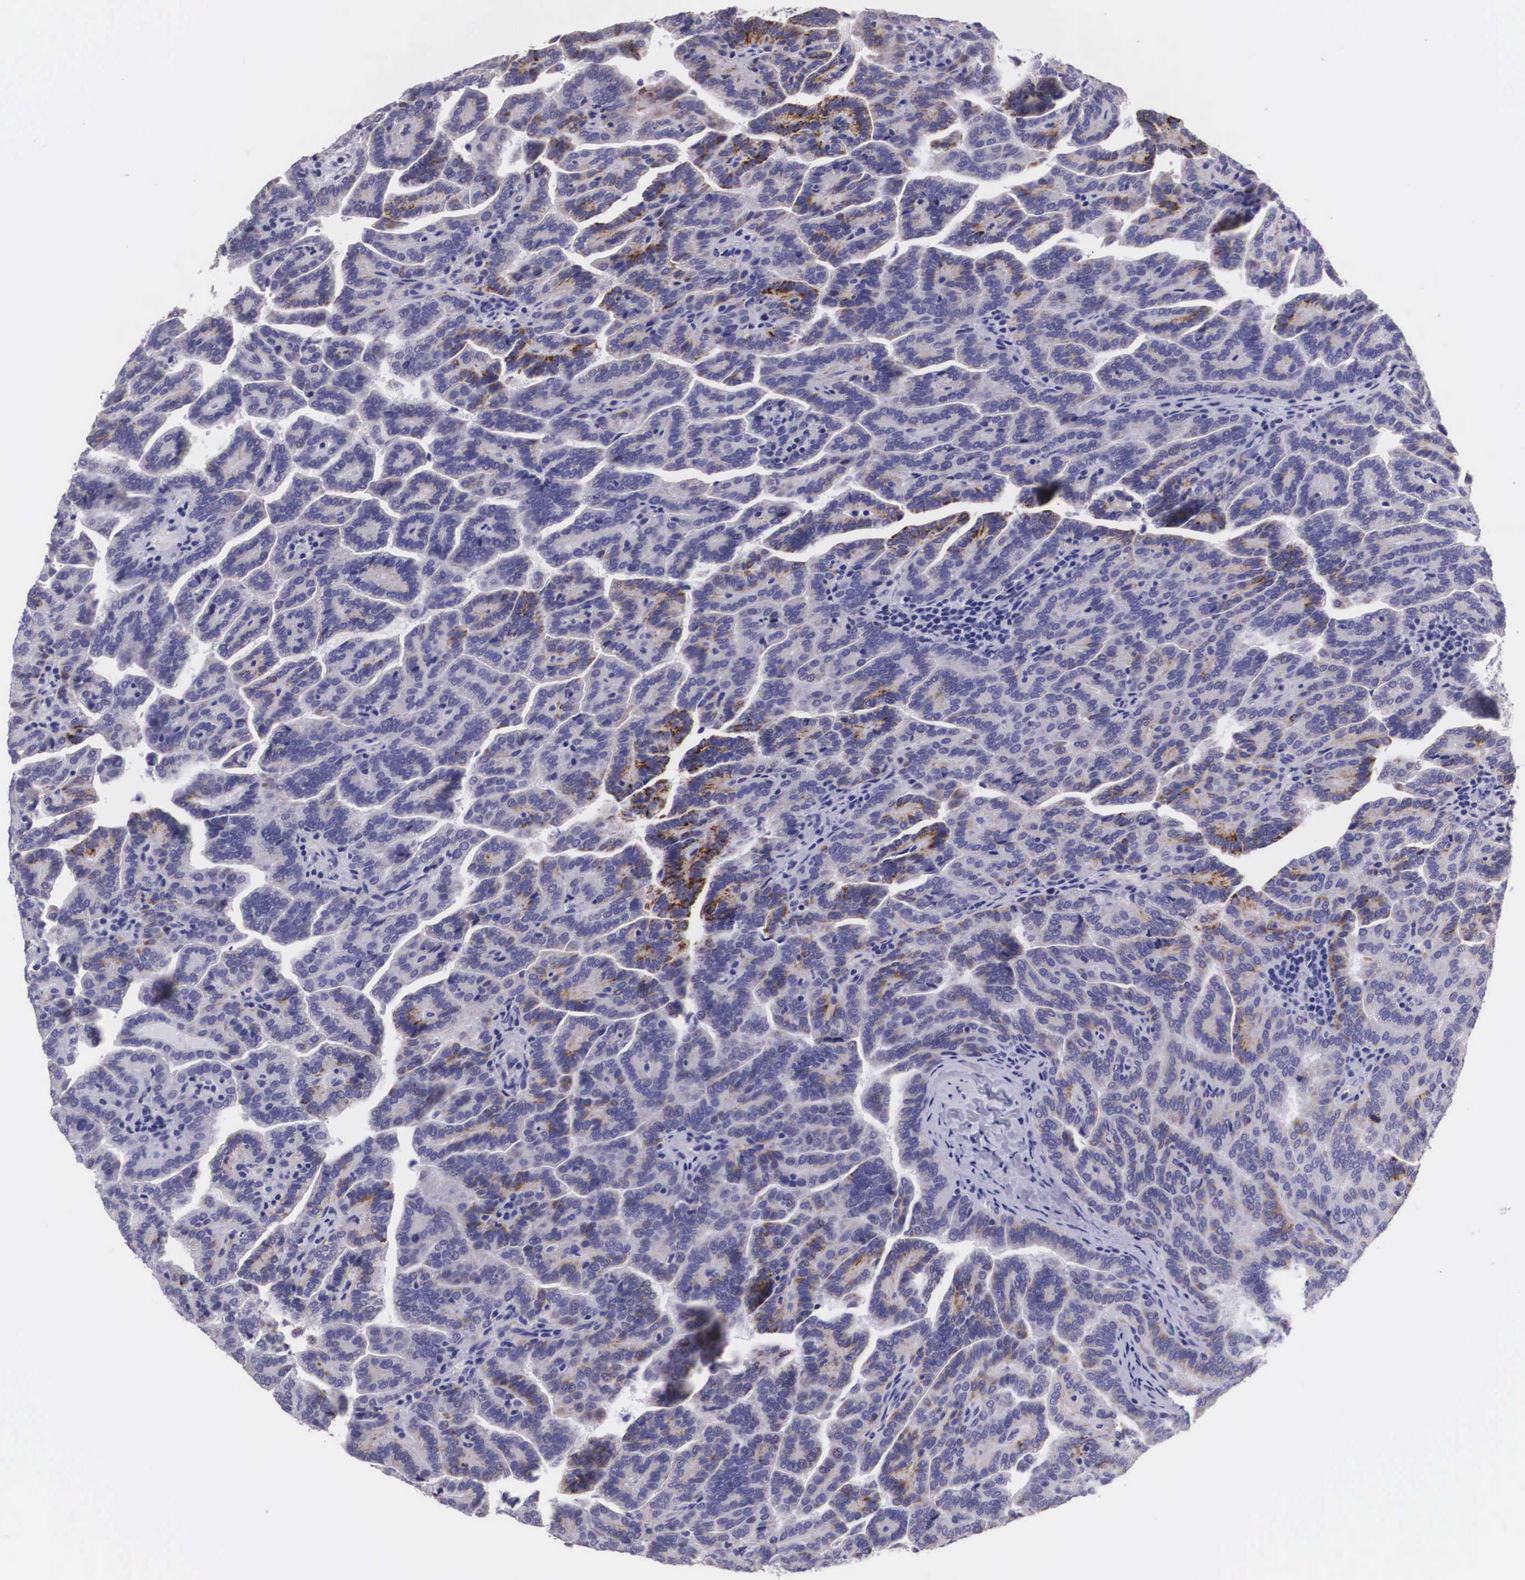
{"staining": {"intensity": "moderate", "quantity": "<25%", "location": "cytoplasmic/membranous"}, "tissue": "renal cancer", "cell_type": "Tumor cells", "image_type": "cancer", "snomed": [{"axis": "morphology", "description": "Adenocarcinoma, NOS"}, {"axis": "topography", "description": "Kidney"}], "caption": "Renal adenocarcinoma stained with a protein marker reveals moderate staining in tumor cells.", "gene": "ARG2", "patient": {"sex": "male", "age": 61}}